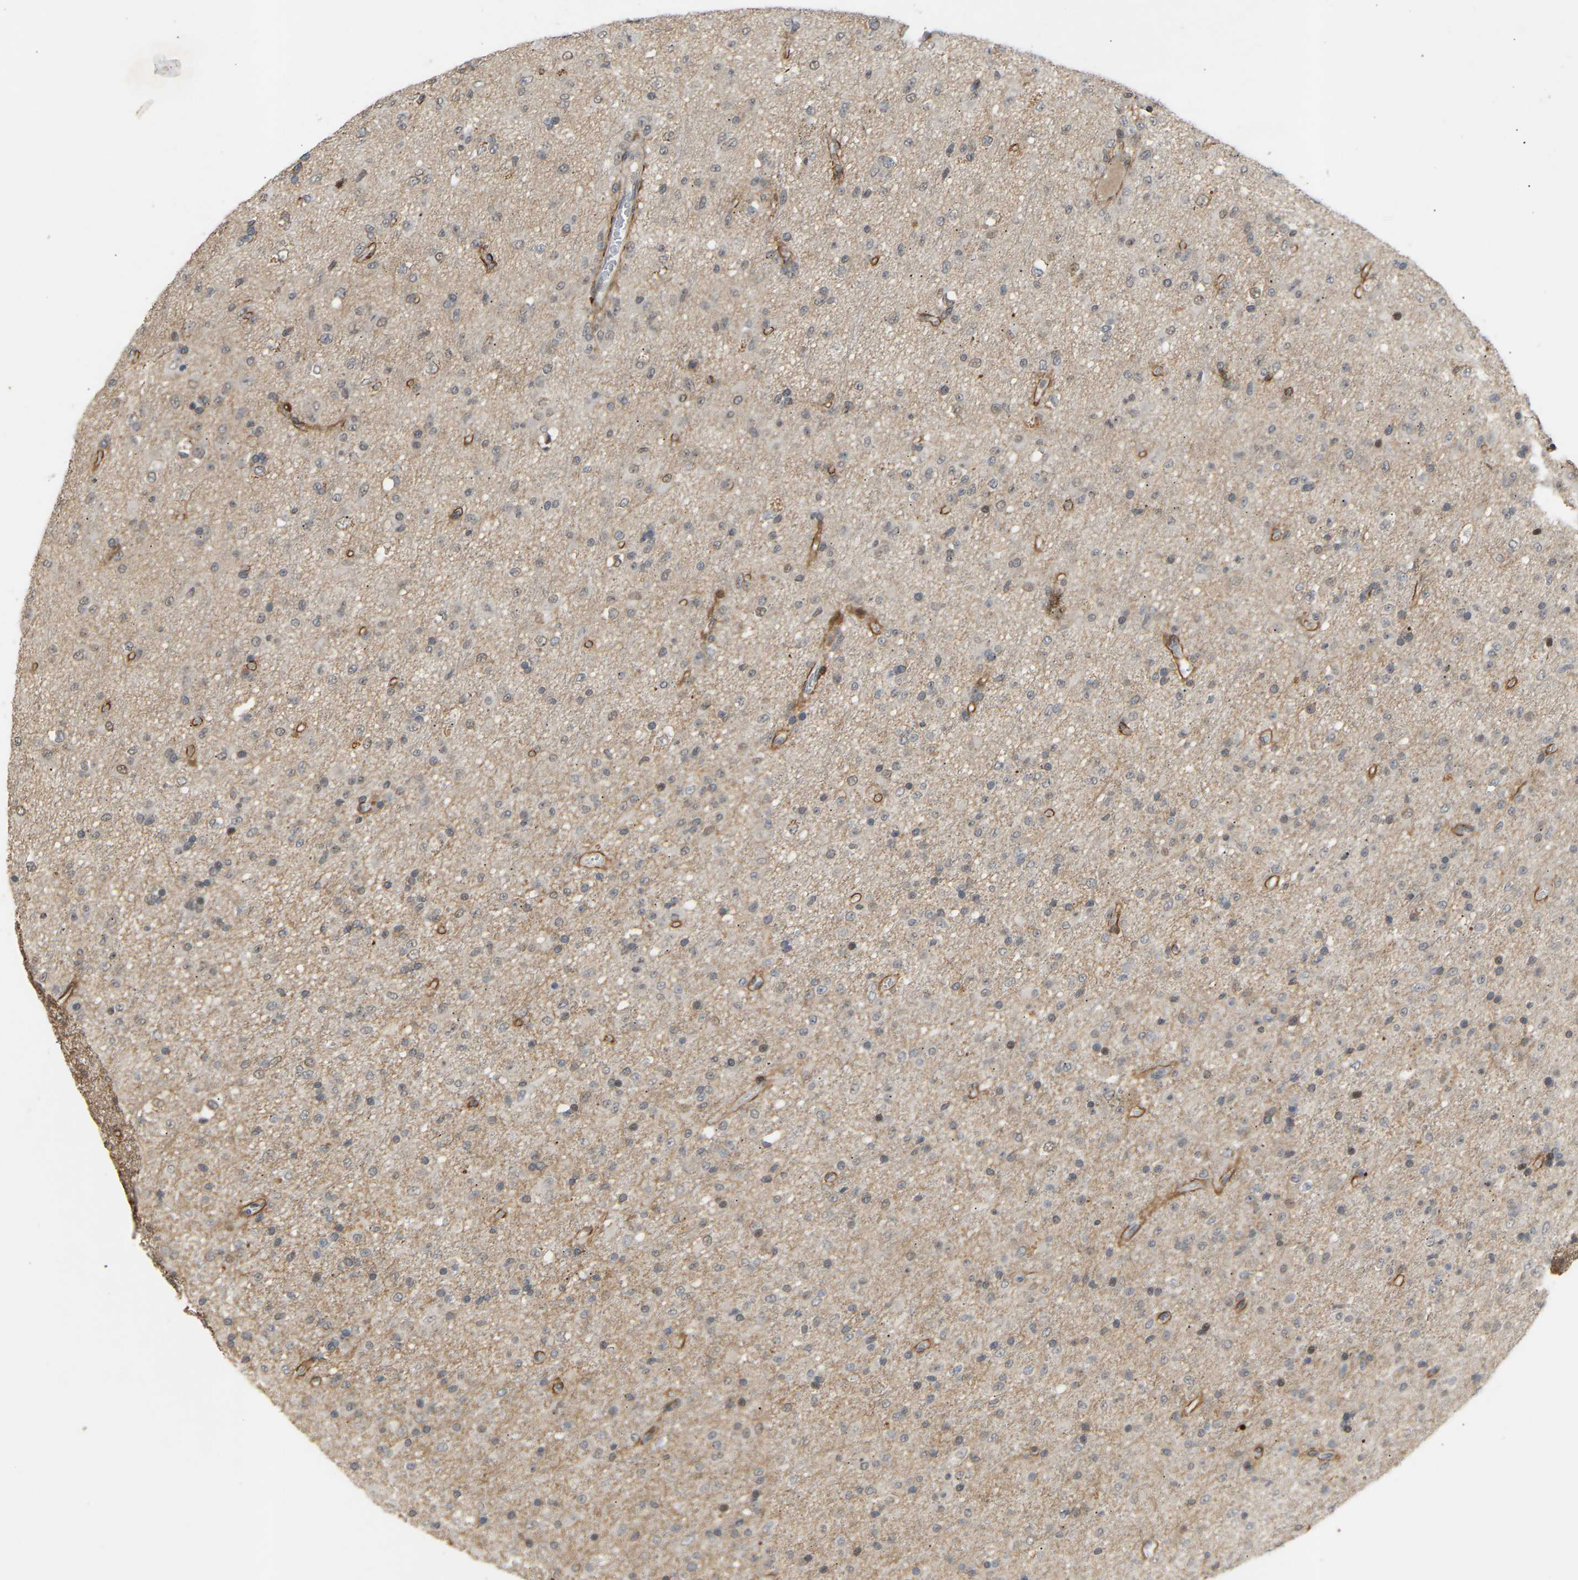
{"staining": {"intensity": "negative", "quantity": "none", "location": "none"}, "tissue": "glioma", "cell_type": "Tumor cells", "image_type": "cancer", "snomed": [{"axis": "morphology", "description": "Glioma, malignant, Low grade"}, {"axis": "topography", "description": "Brain"}], "caption": "This is a histopathology image of immunohistochemistry (IHC) staining of glioma, which shows no positivity in tumor cells.", "gene": "PTPN4", "patient": {"sex": "male", "age": 65}}